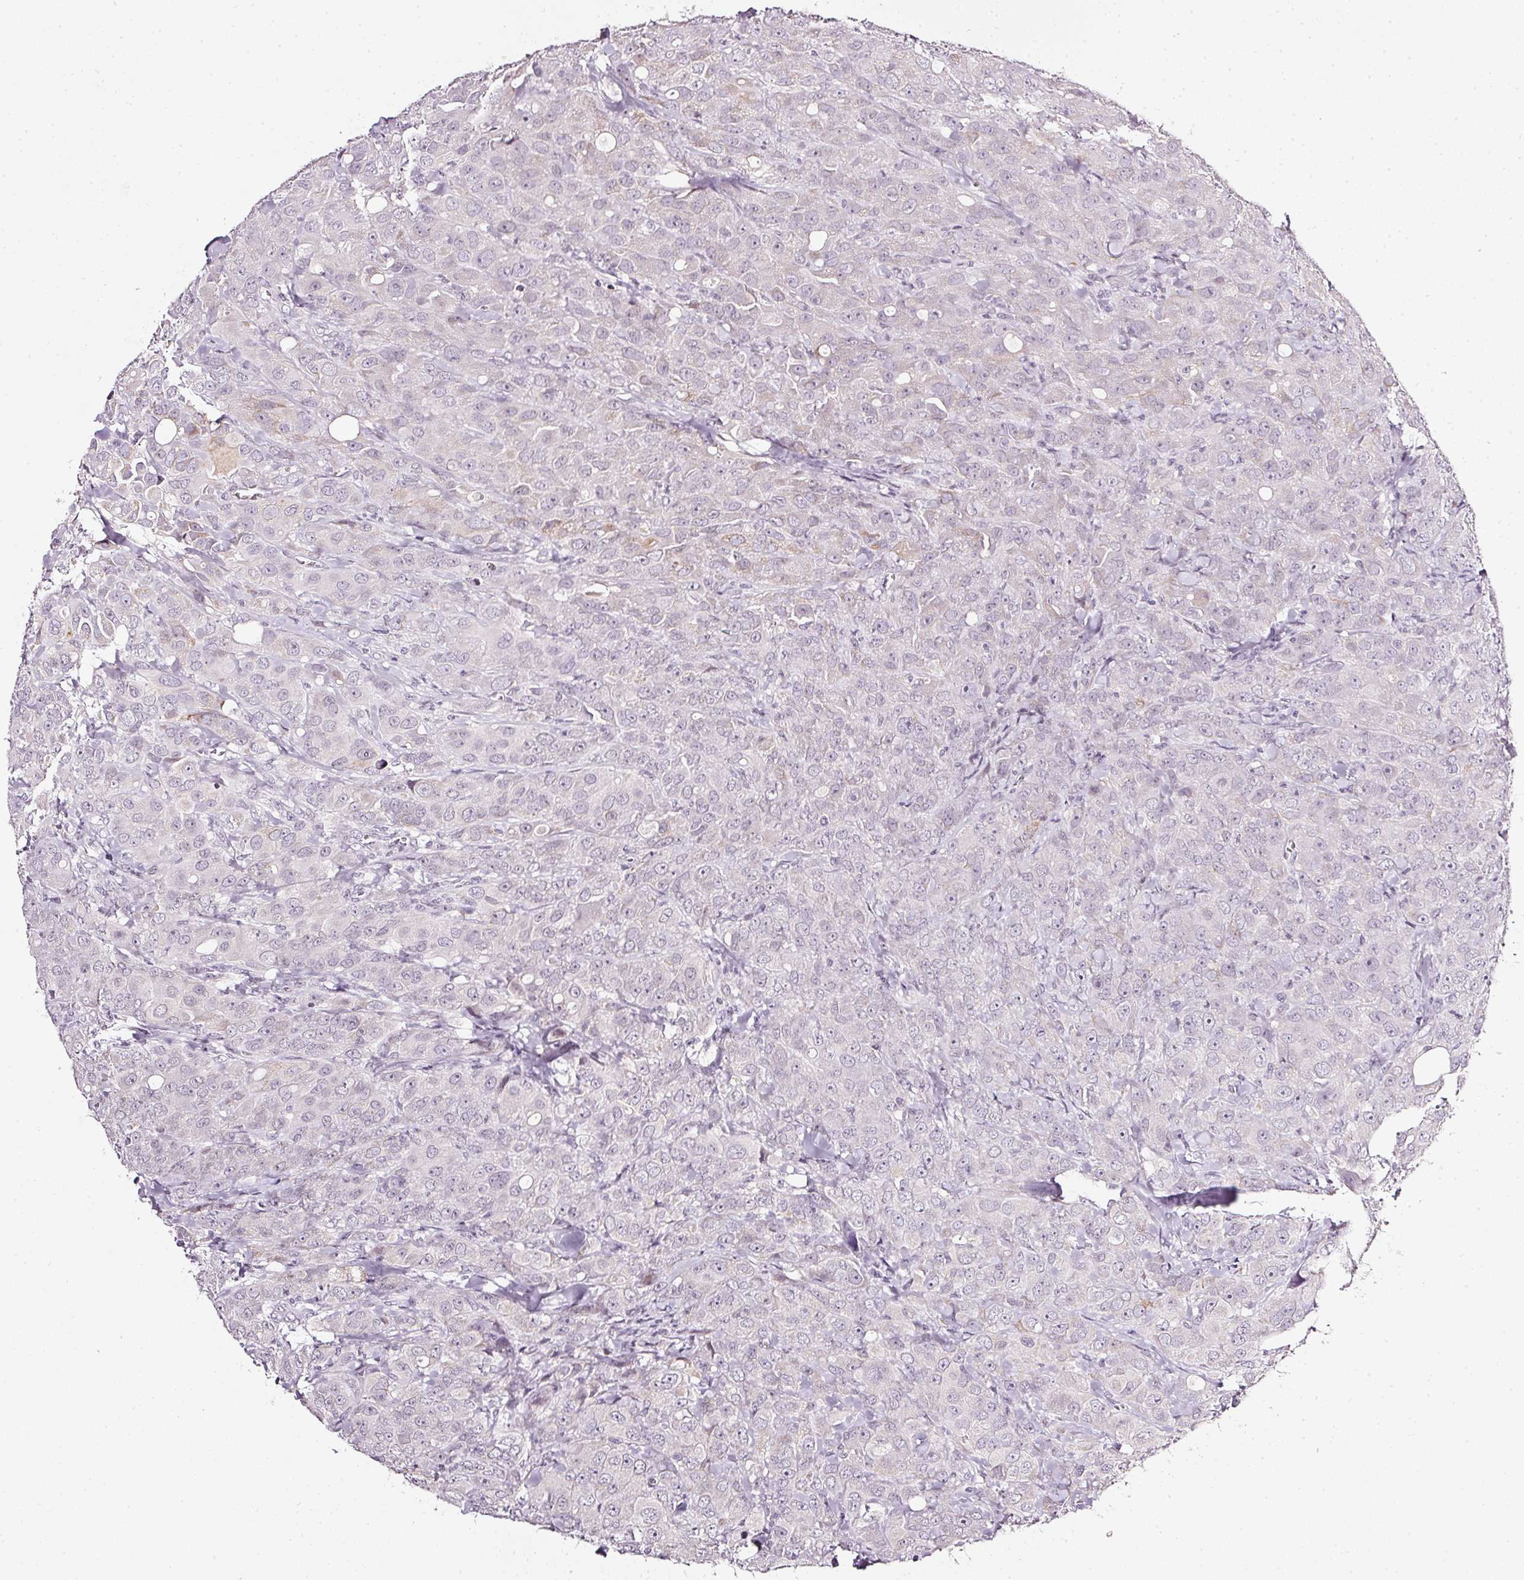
{"staining": {"intensity": "negative", "quantity": "none", "location": "none"}, "tissue": "breast cancer", "cell_type": "Tumor cells", "image_type": "cancer", "snomed": [{"axis": "morphology", "description": "Duct carcinoma"}, {"axis": "topography", "description": "Breast"}], "caption": "The immunohistochemistry image has no significant positivity in tumor cells of breast invasive ductal carcinoma tissue.", "gene": "NRDE2", "patient": {"sex": "female", "age": 43}}